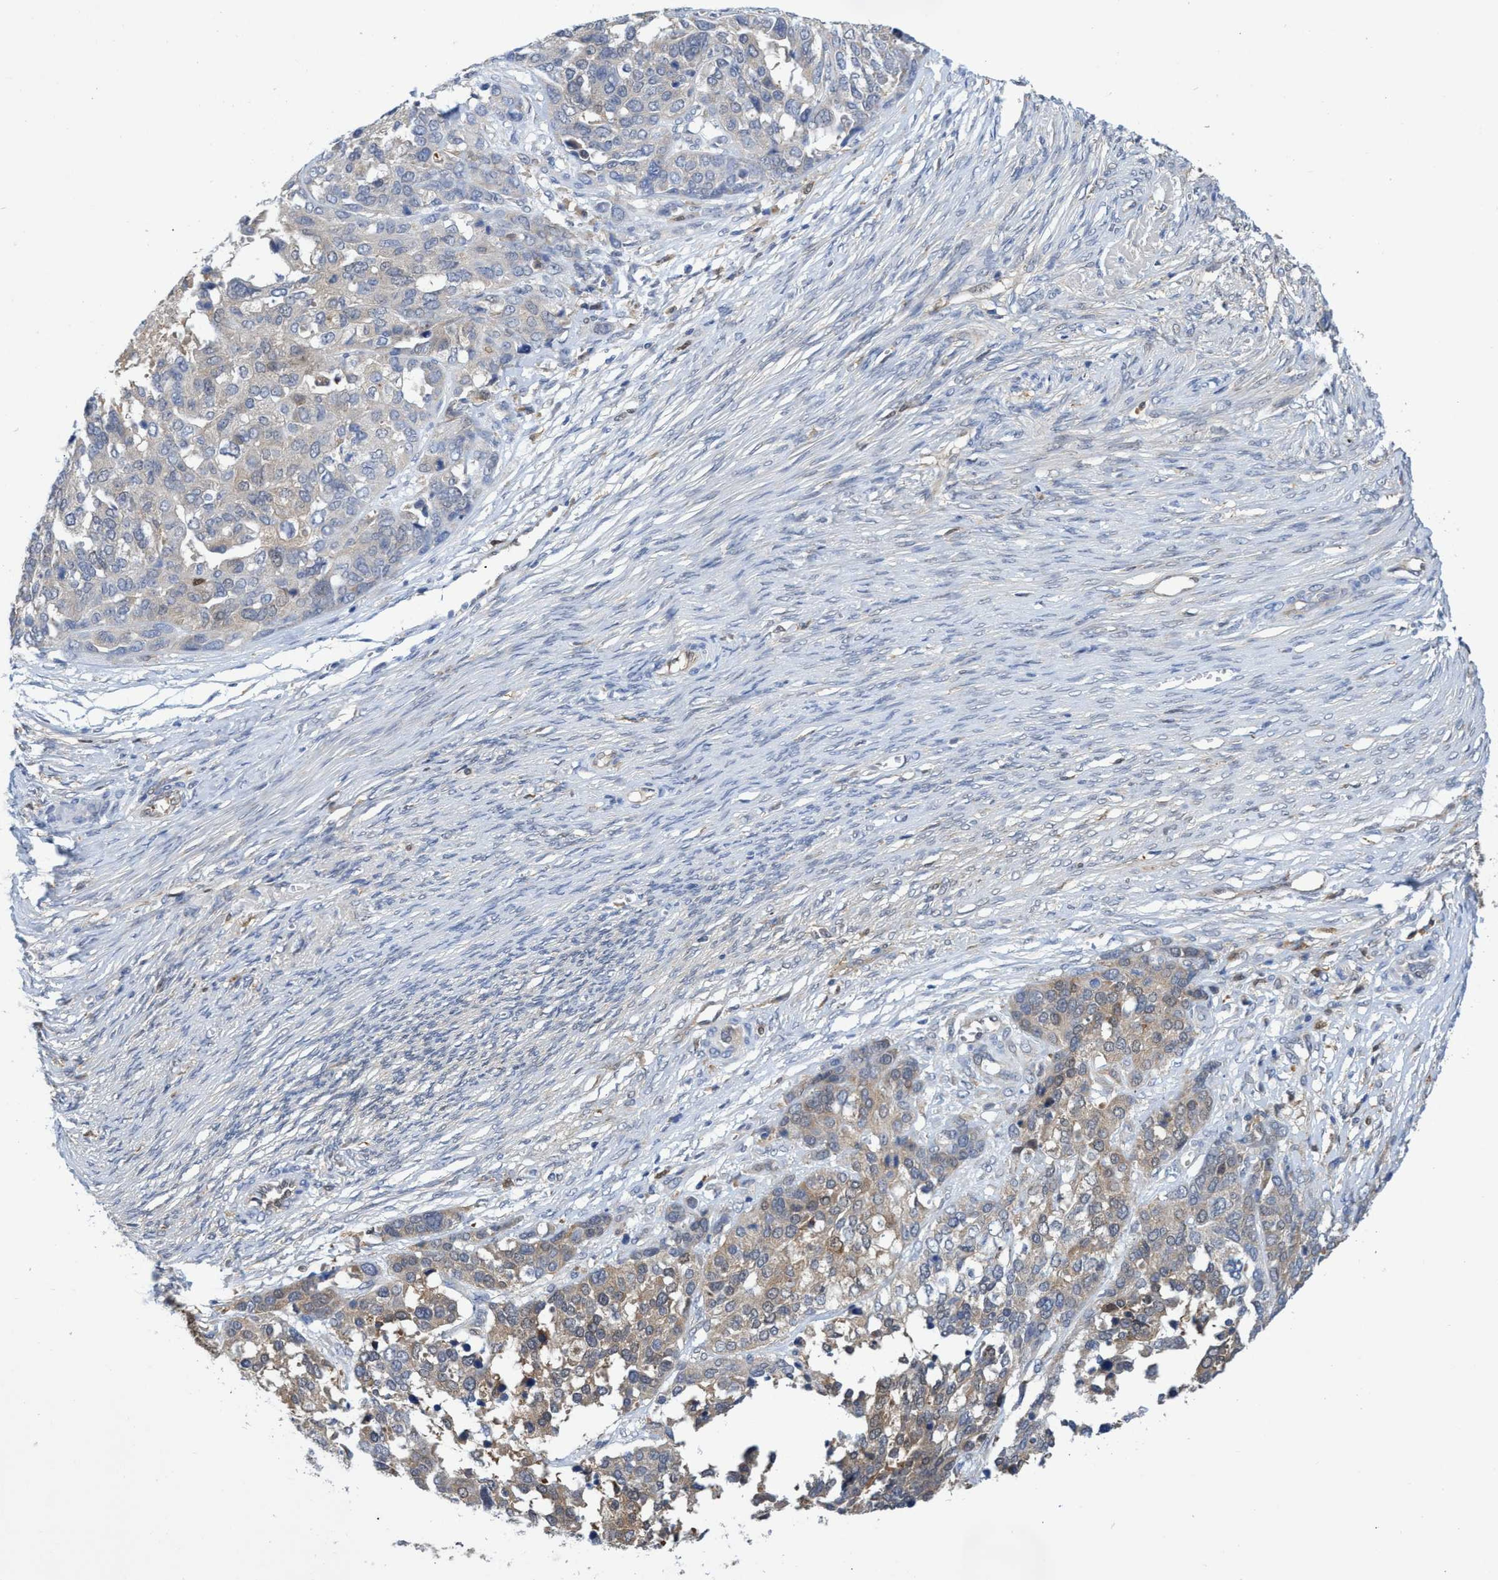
{"staining": {"intensity": "weak", "quantity": "25%-75%", "location": "cytoplasmic/membranous"}, "tissue": "ovarian cancer", "cell_type": "Tumor cells", "image_type": "cancer", "snomed": [{"axis": "morphology", "description": "Cystadenocarcinoma, serous, NOS"}, {"axis": "topography", "description": "Ovary"}], "caption": "There is low levels of weak cytoplasmic/membranous expression in tumor cells of ovarian serous cystadenocarcinoma, as demonstrated by immunohistochemical staining (brown color).", "gene": "PNPO", "patient": {"sex": "female", "age": 44}}